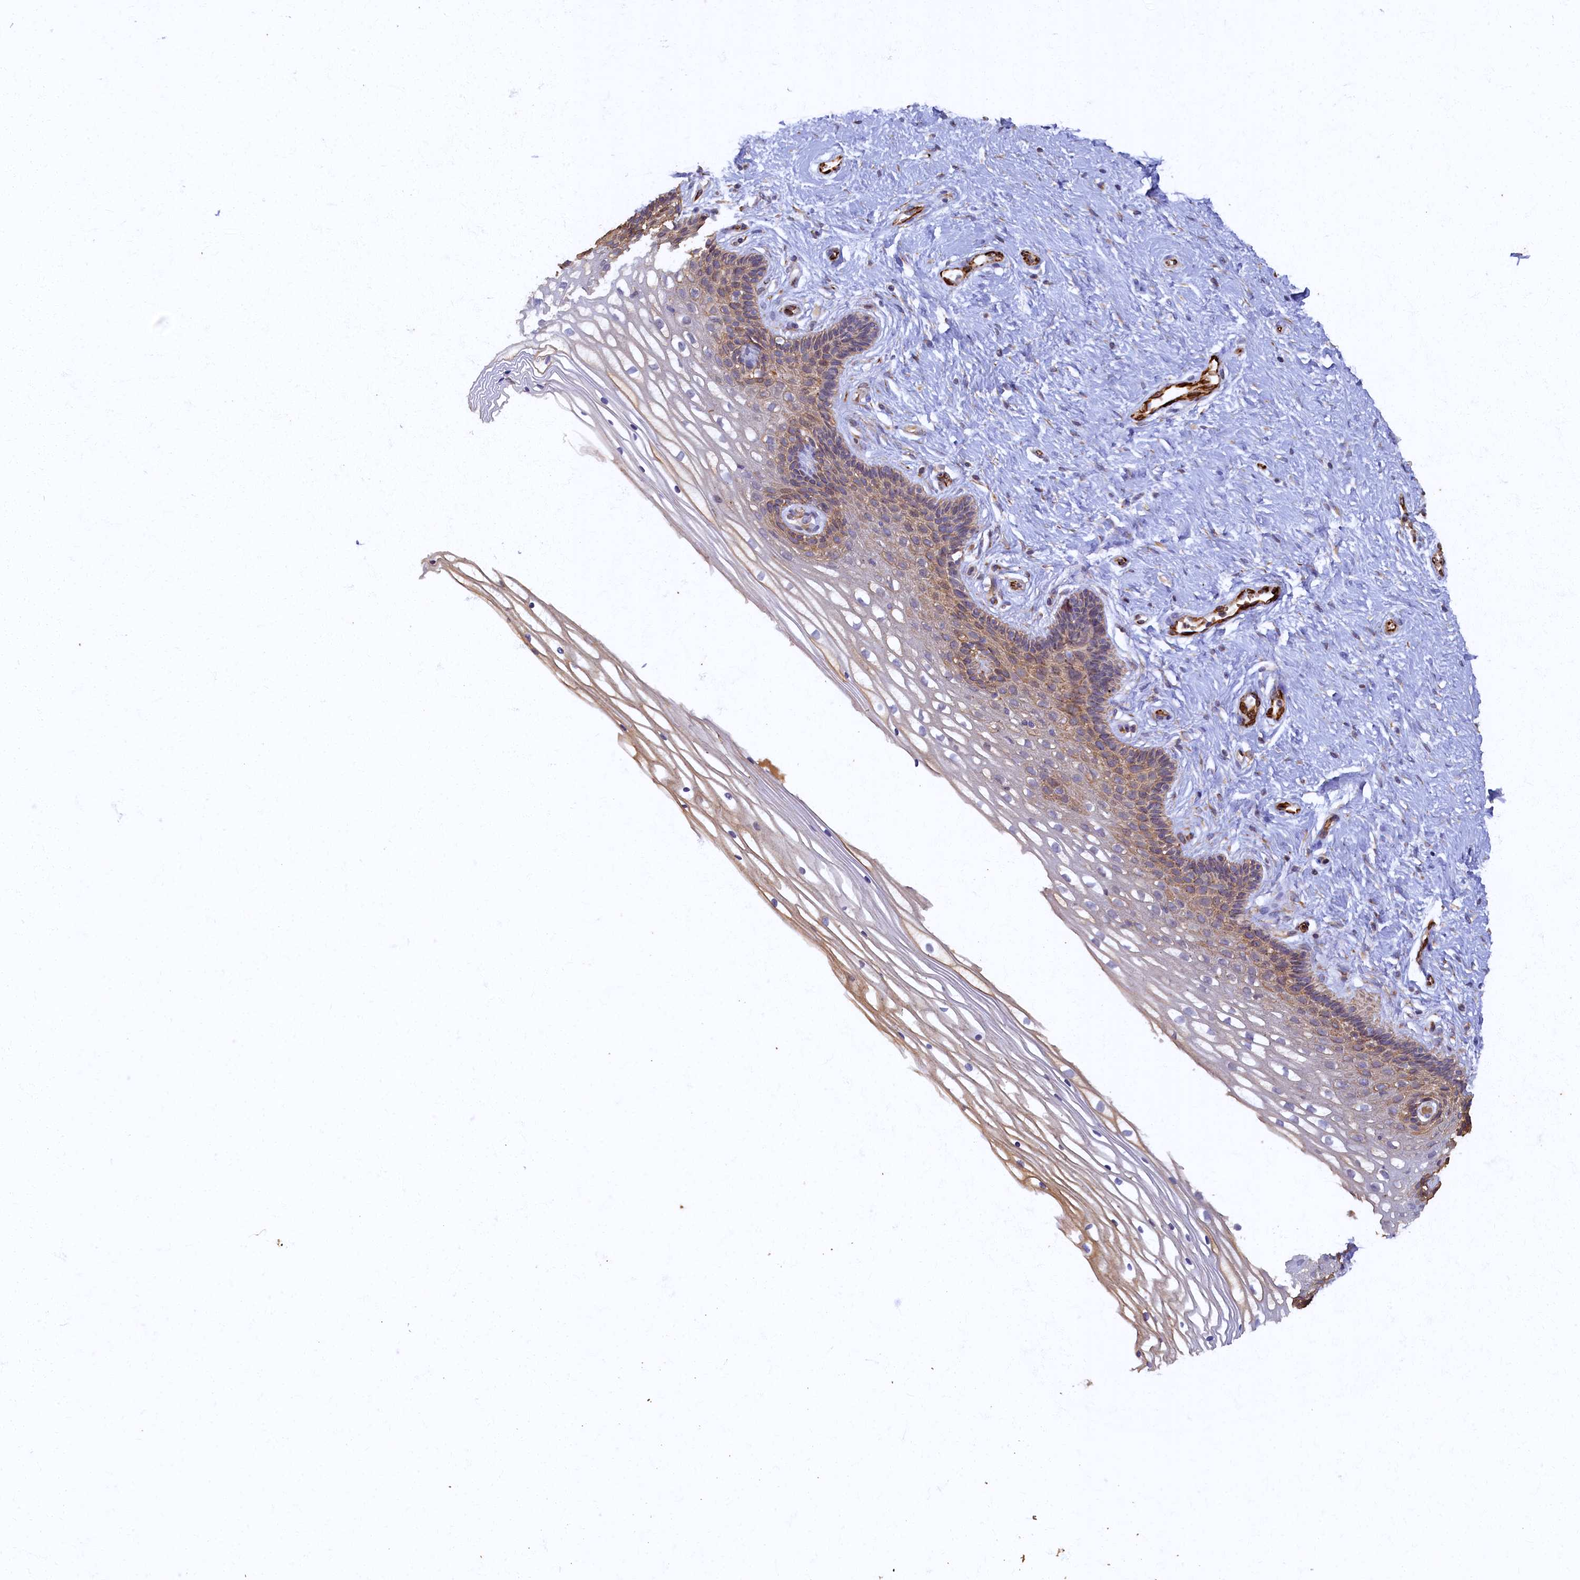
{"staining": {"intensity": "moderate", "quantity": ">75%", "location": "cytoplasmic/membranous"}, "tissue": "cervix", "cell_type": "Glandular cells", "image_type": "normal", "snomed": [{"axis": "morphology", "description": "Normal tissue, NOS"}, {"axis": "topography", "description": "Cervix"}], "caption": "Approximately >75% of glandular cells in normal cervix reveal moderate cytoplasmic/membranous protein expression as visualized by brown immunohistochemical staining.", "gene": "ARL11", "patient": {"sex": "female", "age": 33}}